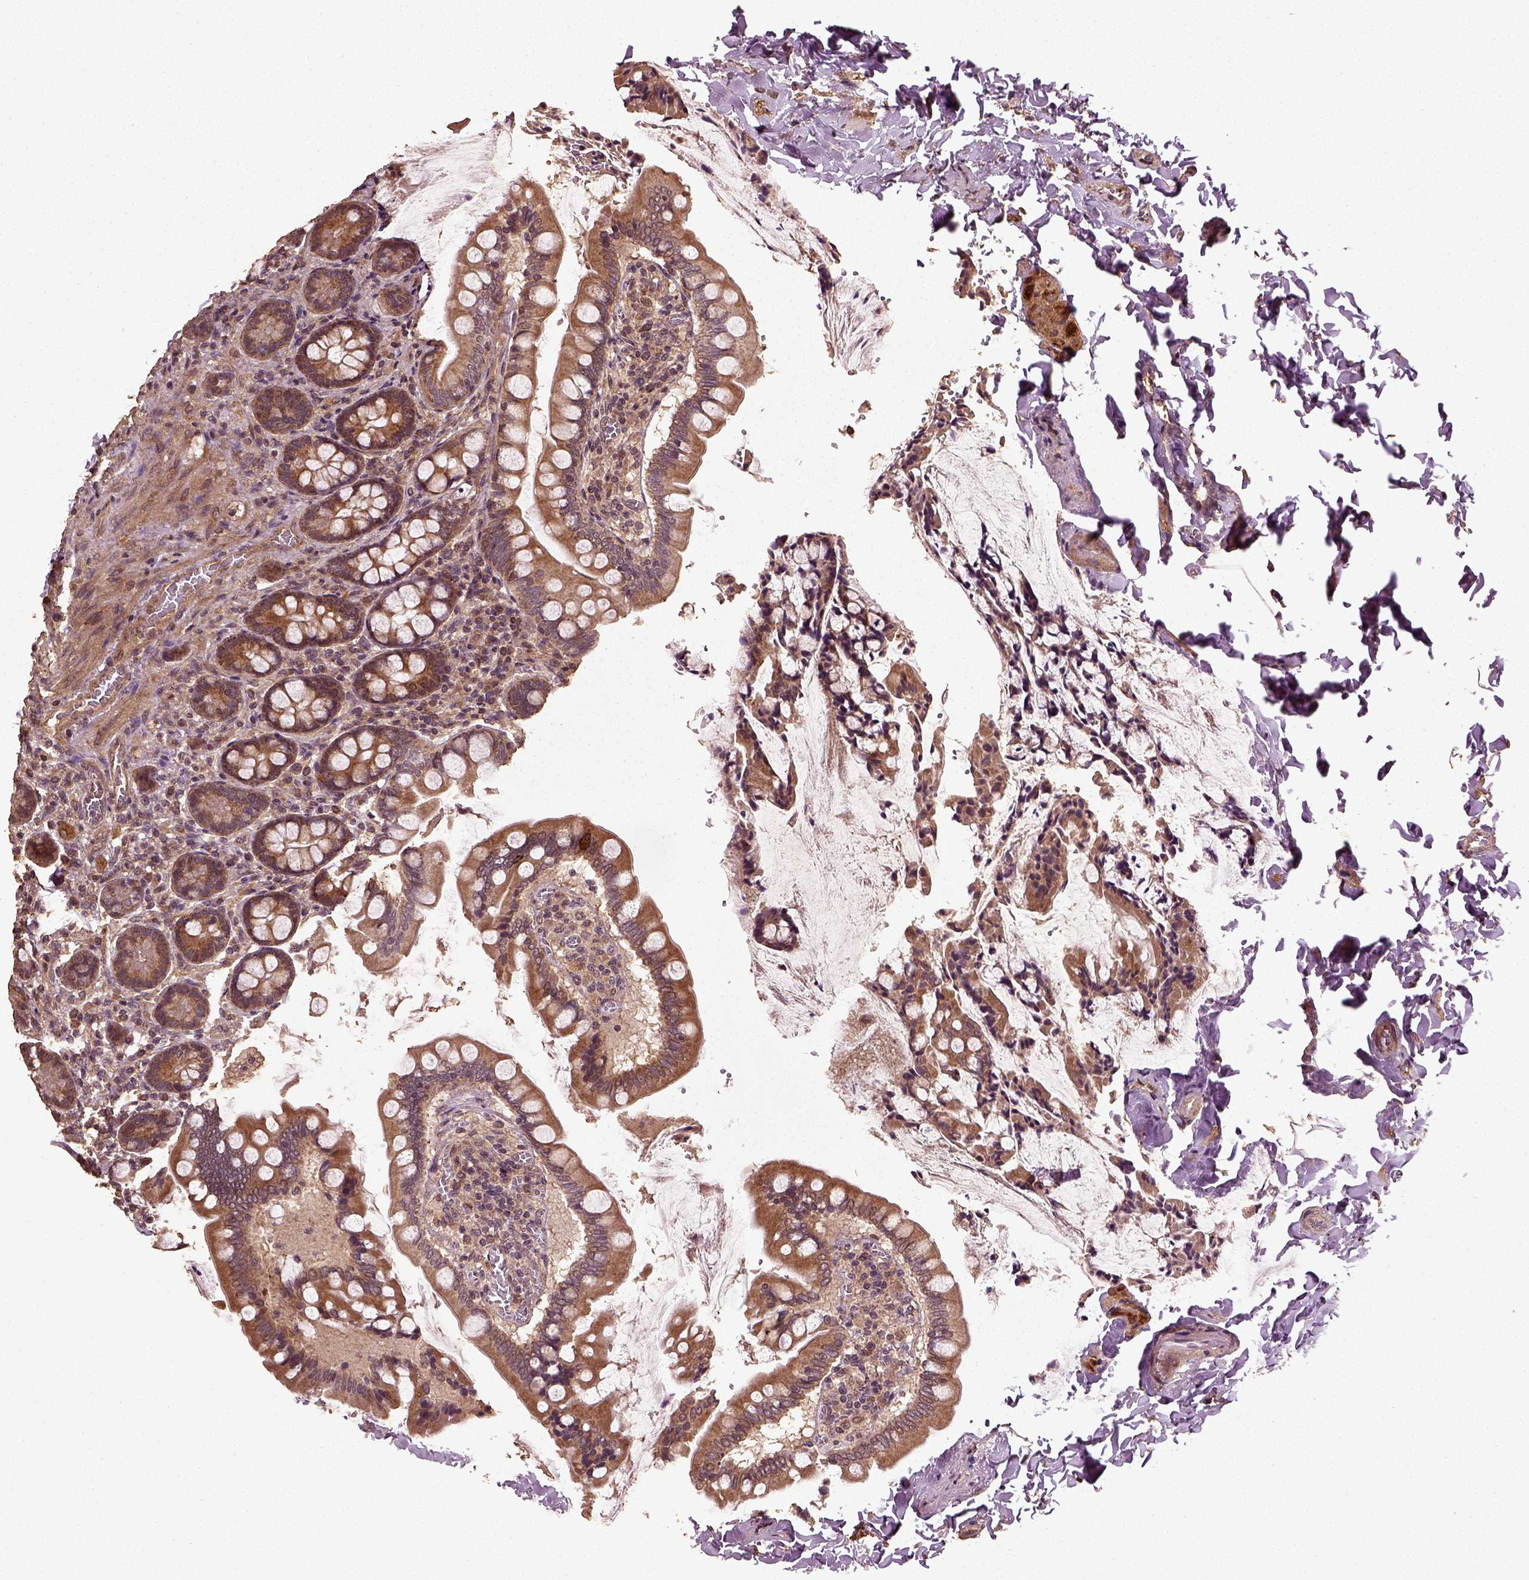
{"staining": {"intensity": "moderate", "quantity": ">75%", "location": "cytoplasmic/membranous"}, "tissue": "small intestine", "cell_type": "Glandular cells", "image_type": "normal", "snomed": [{"axis": "morphology", "description": "Normal tissue, NOS"}, {"axis": "topography", "description": "Small intestine"}], "caption": "This photomicrograph shows unremarkable small intestine stained with IHC to label a protein in brown. The cytoplasmic/membranous of glandular cells show moderate positivity for the protein. Nuclei are counter-stained blue.", "gene": "ERV3", "patient": {"sex": "female", "age": 56}}